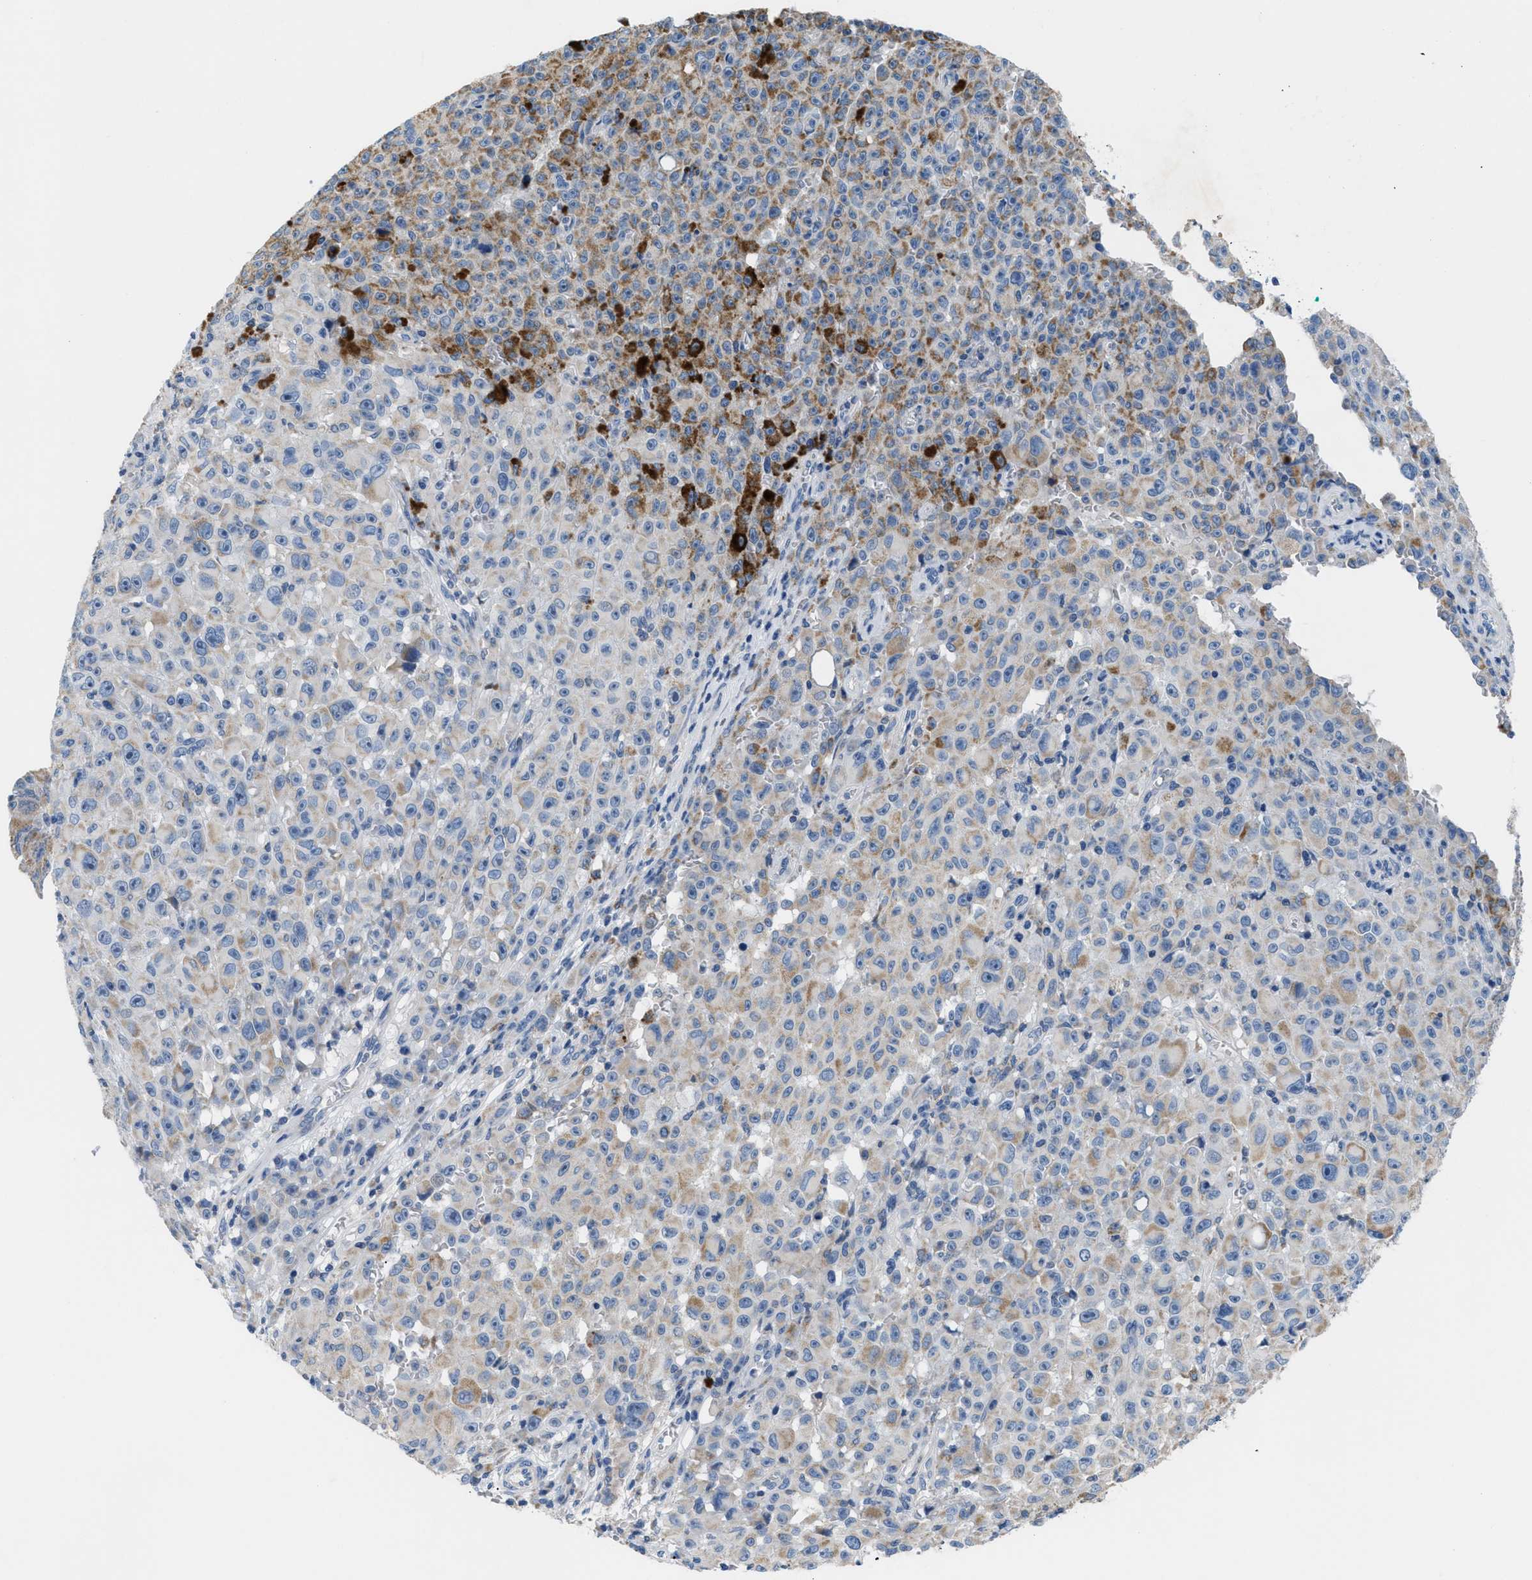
{"staining": {"intensity": "weak", "quantity": "25%-75%", "location": "cytoplasmic/membranous"}, "tissue": "melanoma", "cell_type": "Tumor cells", "image_type": "cancer", "snomed": [{"axis": "morphology", "description": "Malignant melanoma, NOS"}, {"axis": "topography", "description": "Skin"}], "caption": "A low amount of weak cytoplasmic/membranous staining is identified in about 25%-75% of tumor cells in melanoma tissue.", "gene": "ILDR1", "patient": {"sex": "female", "age": 82}}